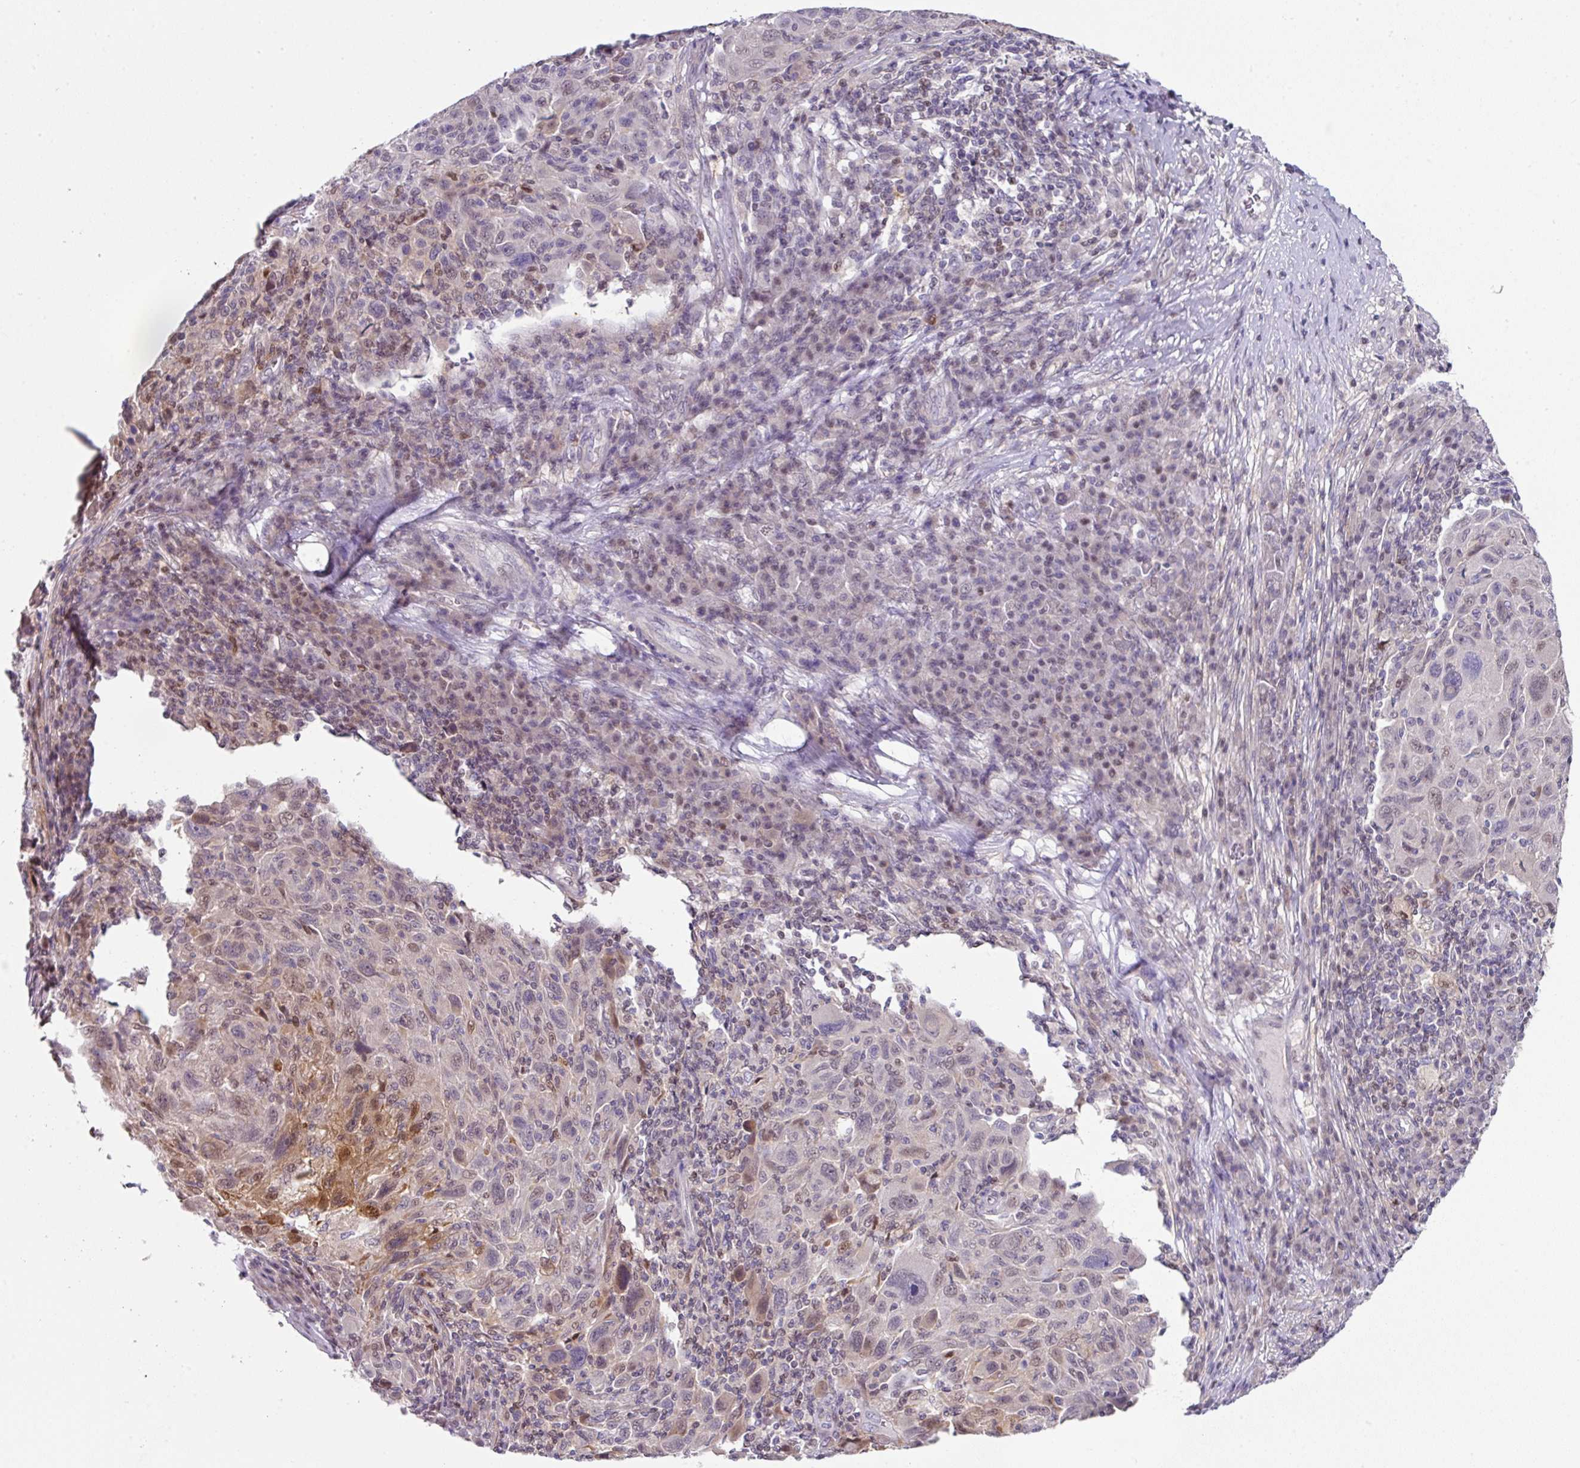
{"staining": {"intensity": "moderate", "quantity": "<25%", "location": "cytoplasmic/membranous,nuclear"}, "tissue": "melanoma", "cell_type": "Tumor cells", "image_type": "cancer", "snomed": [{"axis": "morphology", "description": "Malignant melanoma, NOS"}, {"axis": "topography", "description": "Skin"}], "caption": "Protein expression analysis of human melanoma reveals moderate cytoplasmic/membranous and nuclear positivity in approximately <25% of tumor cells. (DAB (3,3'-diaminobenzidine) = brown stain, brightfield microscopy at high magnification).", "gene": "ANKRD18A", "patient": {"sex": "male", "age": 53}}